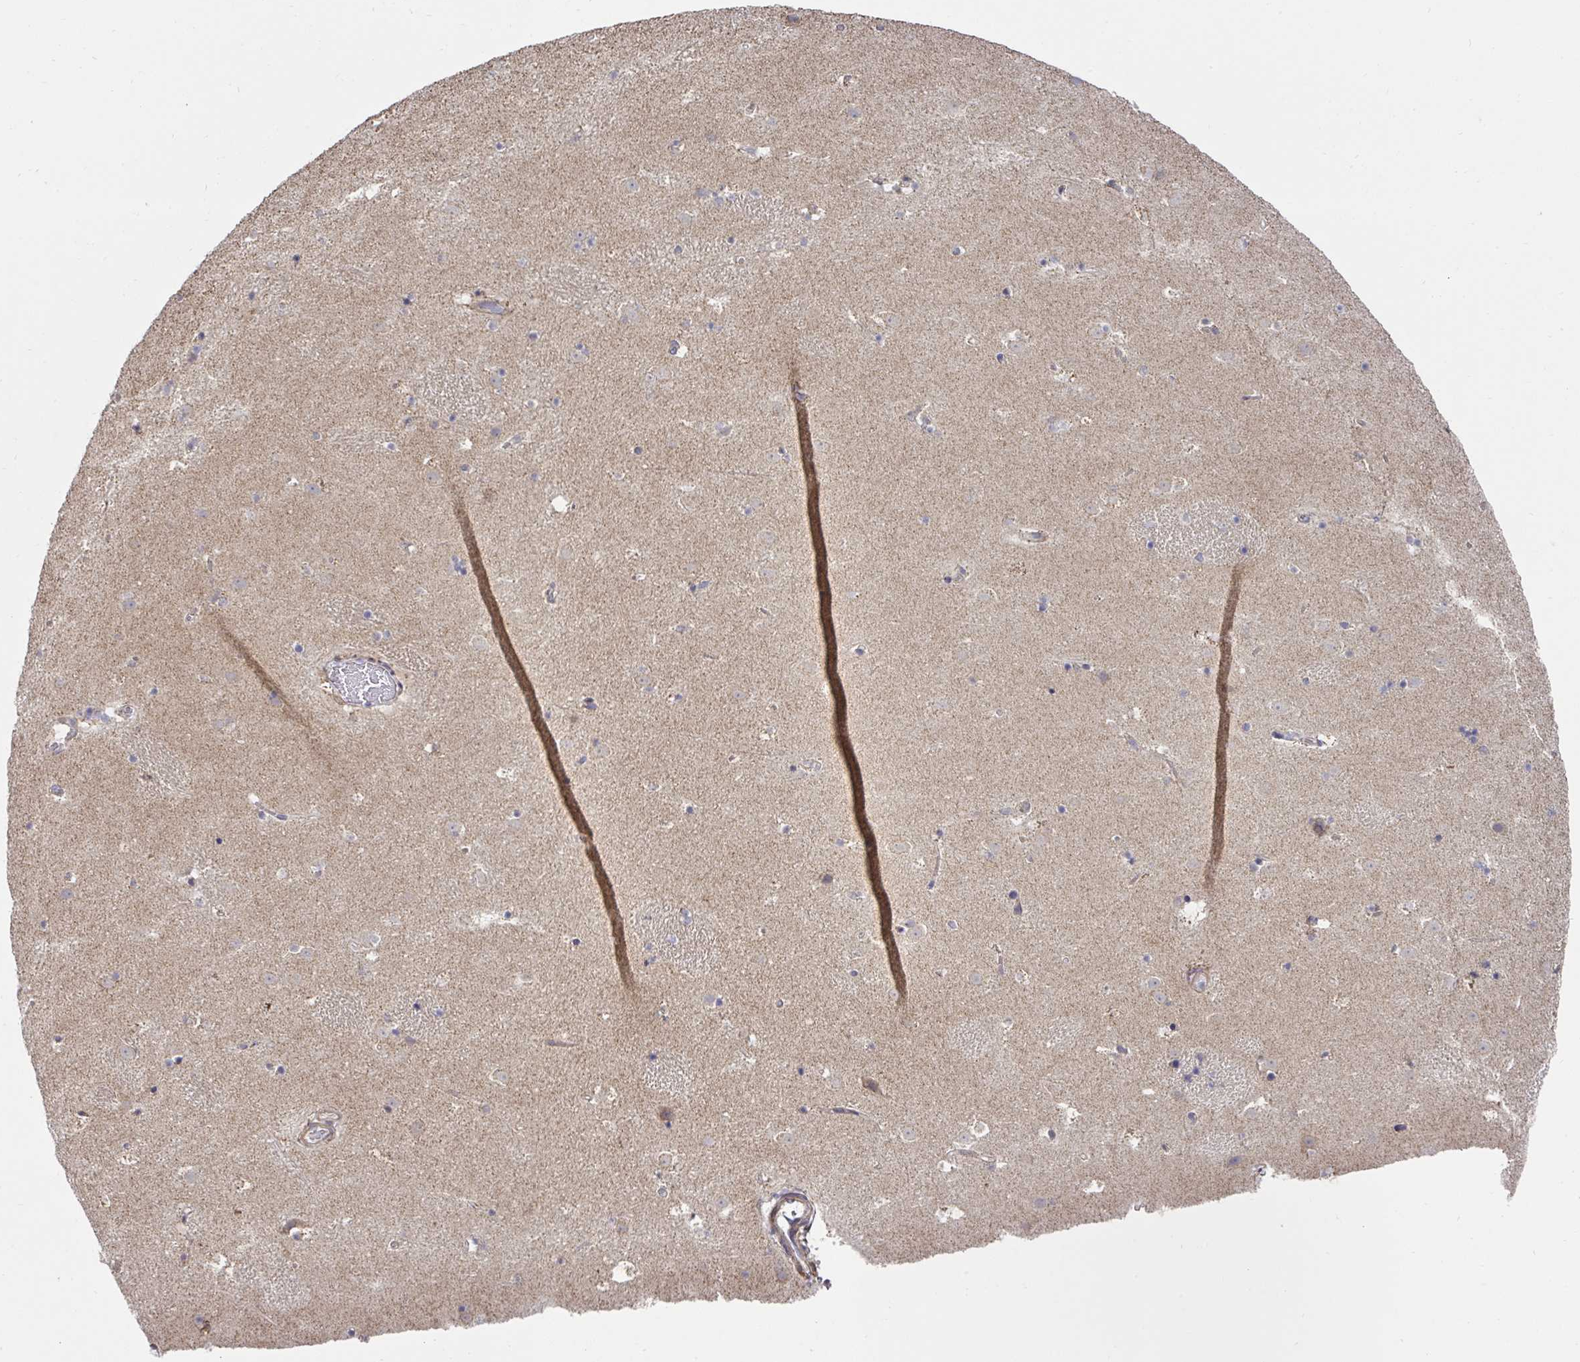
{"staining": {"intensity": "moderate", "quantity": "<25%", "location": "cytoplasmic/membranous"}, "tissue": "caudate", "cell_type": "Glial cells", "image_type": "normal", "snomed": [{"axis": "morphology", "description": "Normal tissue, NOS"}, {"axis": "topography", "description": "Lateral ventricle wall"}], "caption": "IHC of normal human caudate displays low levels of moderate cytoplasmic/membranous positivity in about <25% of glial cells.", "gene": "DZANK1", "patient": {"sex": "male", "age": 37}}